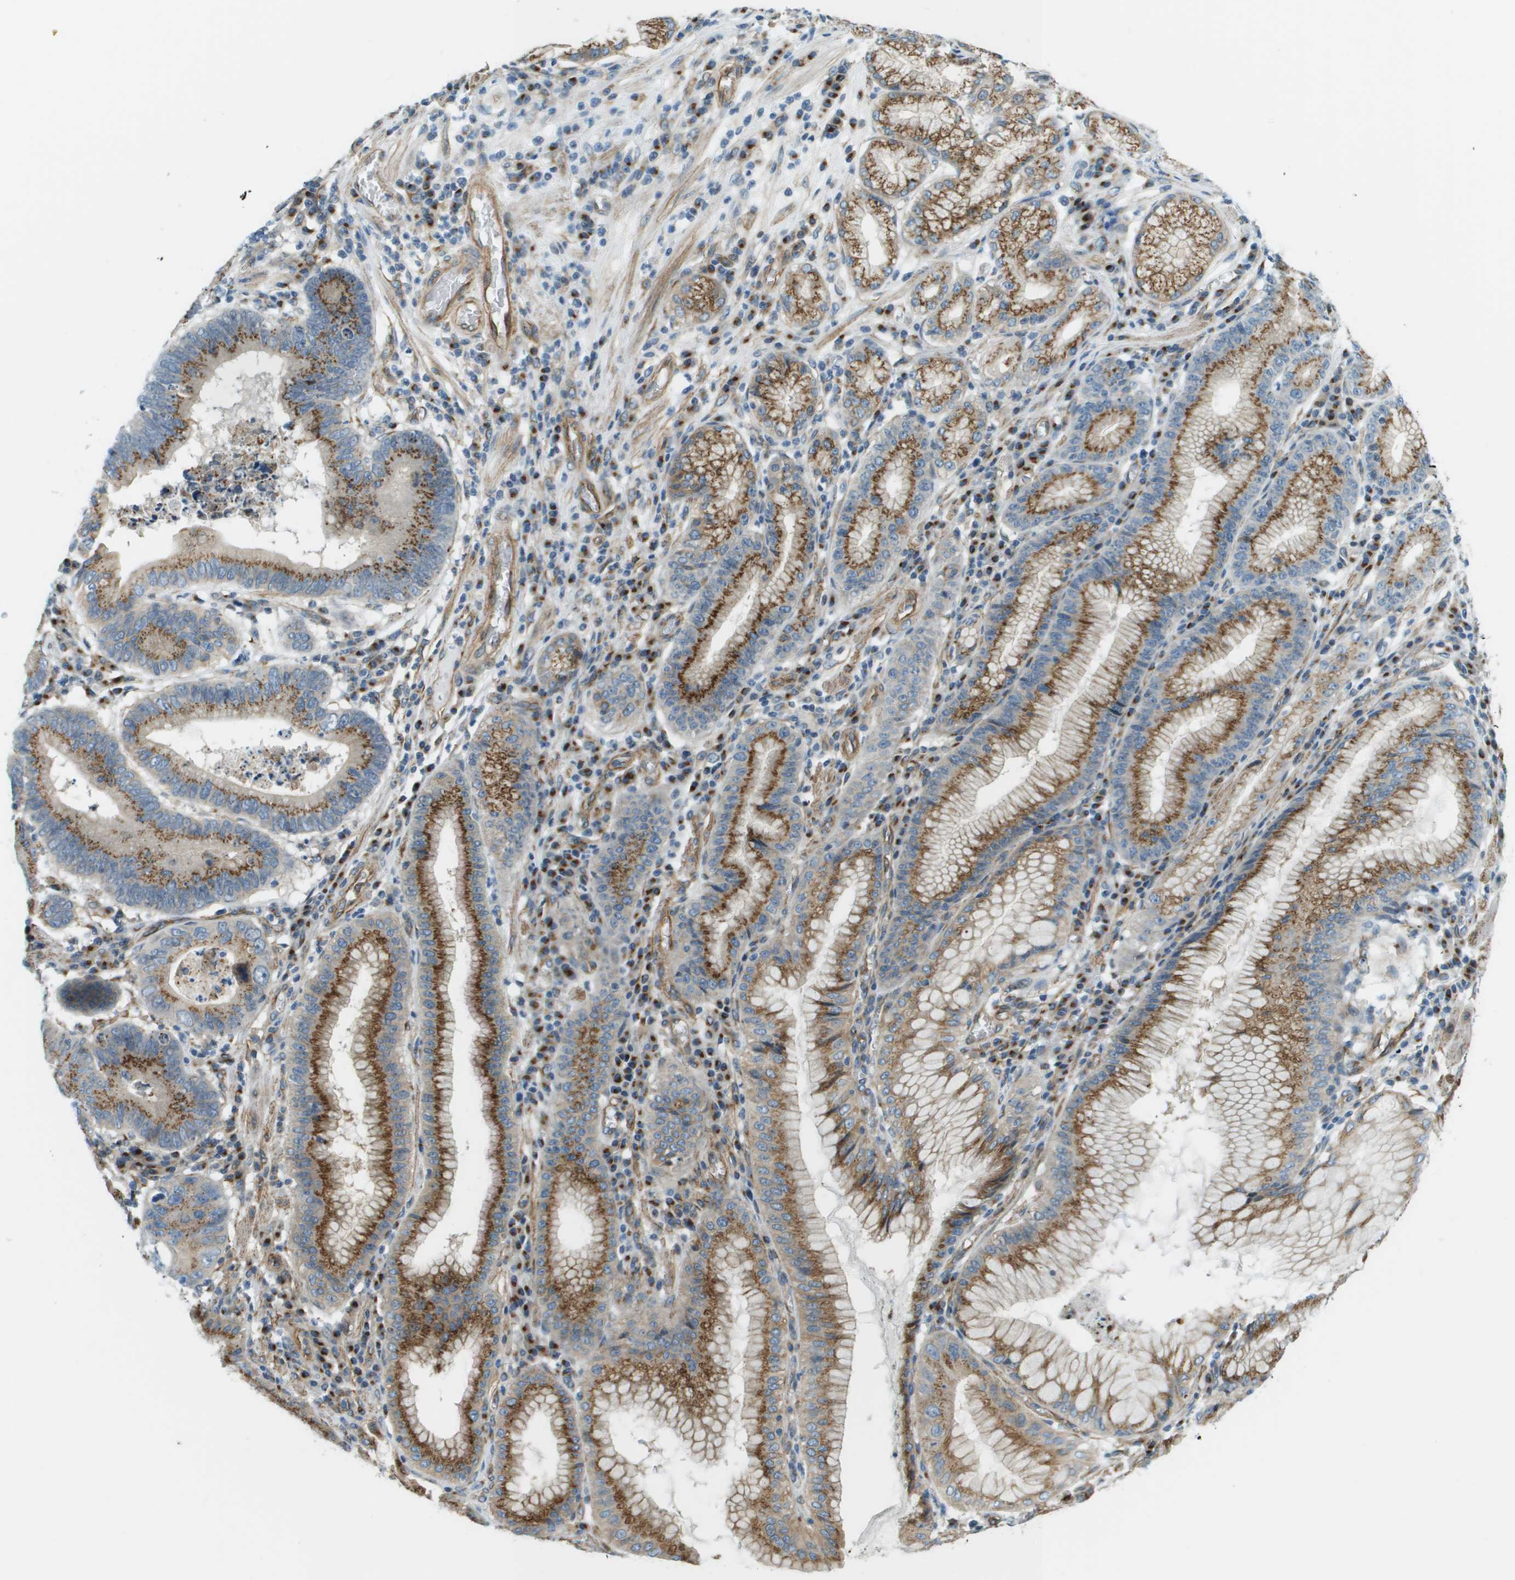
{"staining": {"intensity": "strong", "quantity": ">75%", "location": "cytoplasmic/membranous"}, "tissue": "stomach cancer", "cell_type": "Tumor cells", "image_type": "cancer", "snomed": [{"axis": "morphology", "description": "Adenocarcinoma, NOS"}, {"axis": "topography", "description": "Stomach"}], "caption": "A histopathology image showing strong cytoplasmic/membranous expression in about >75% of tumor cells in stomach cancer (adenocarcinoma), as visualized by brown immunohistochemical staining.", "gene": "ACBD3", "patient": {"sex": "male", "age": 59}}